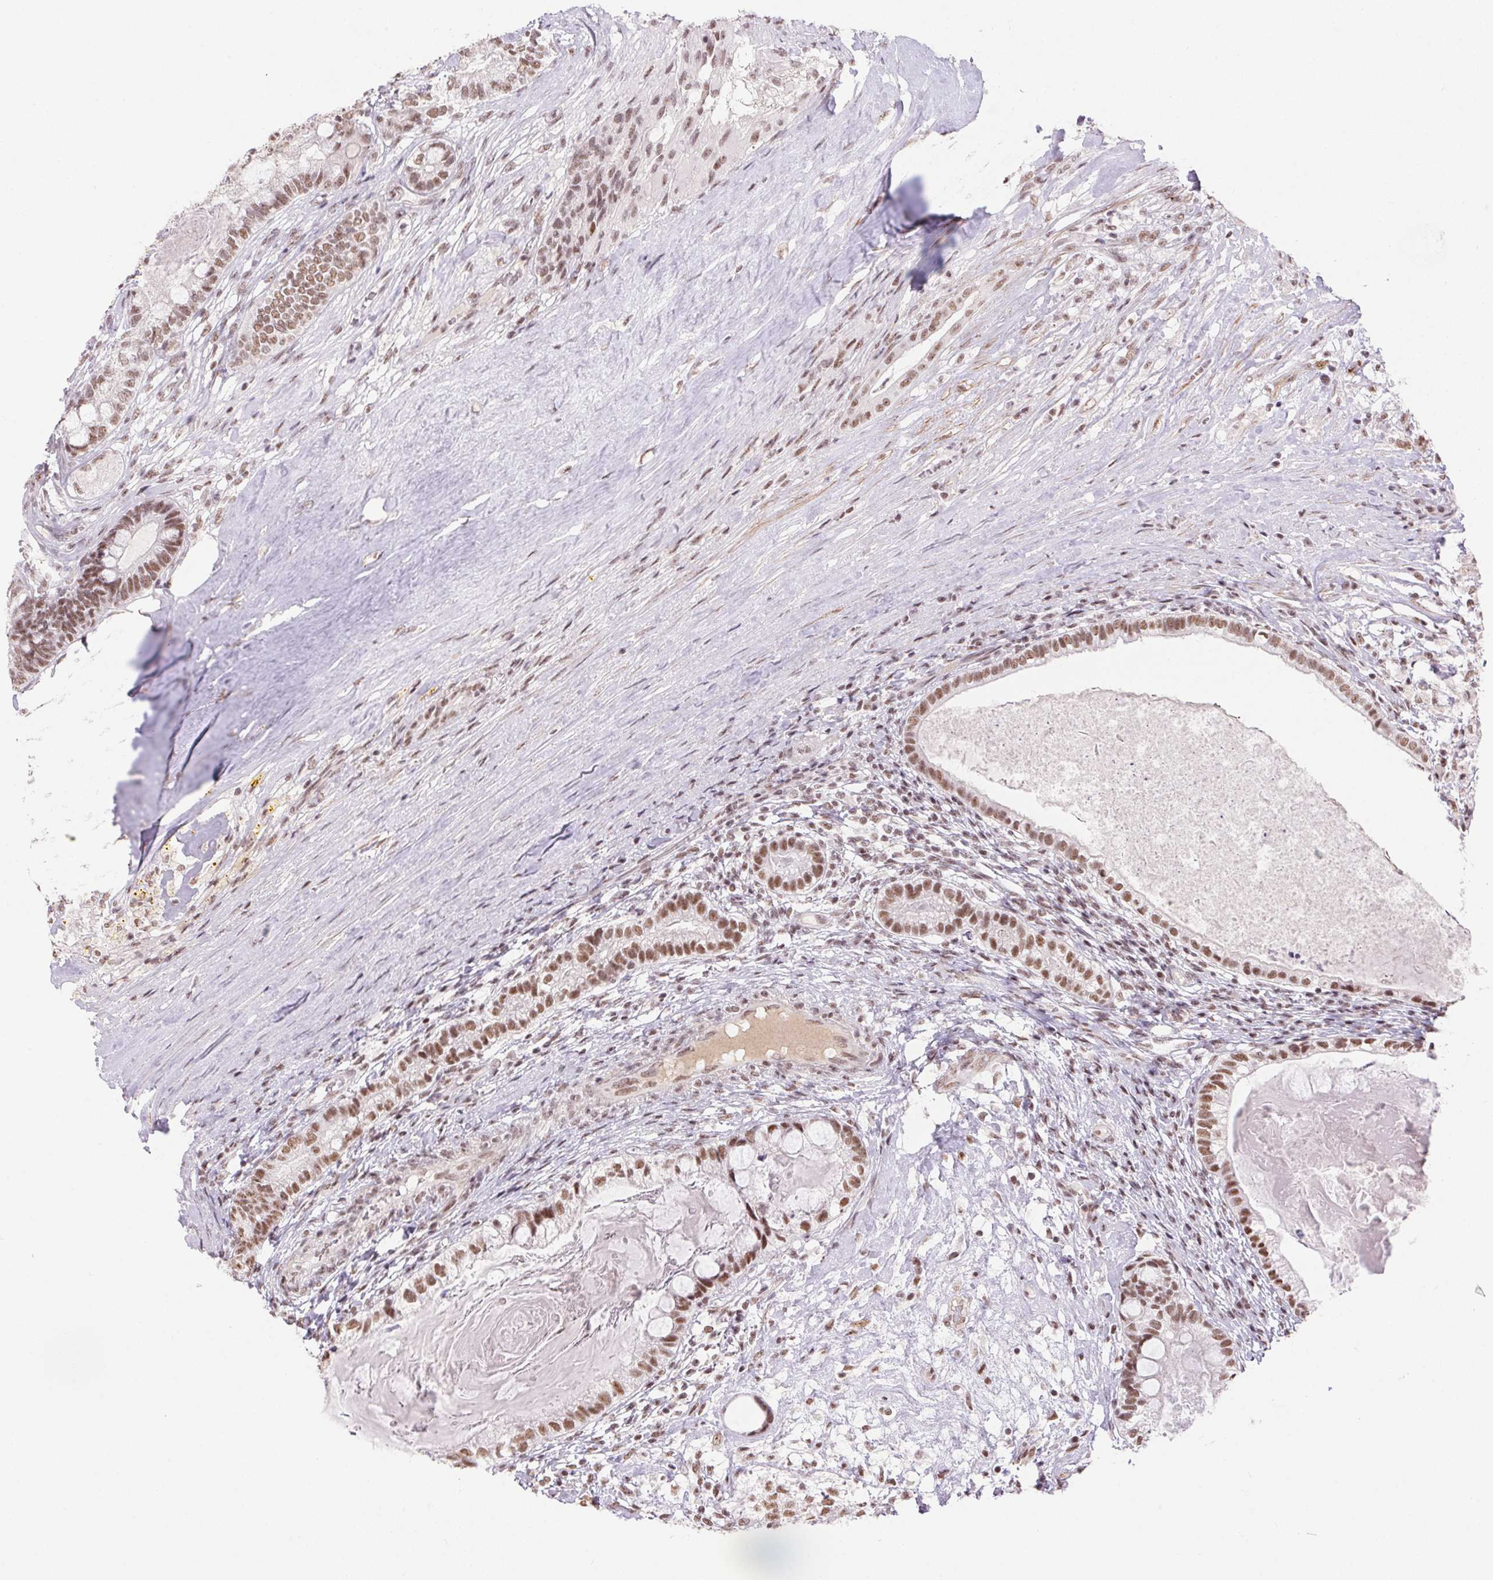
{"staining": {"intensity": "moderate", "quantity": ">75%", "location": "nuclear"}, "tissue": "testis cancer", "cell_type": "Tumor cells", "image_type": "cancer", "snomed": [{"axis": "morphology", "description": "Seminoma, NOS"}, {"axis": "morphology", "description": "Carcinoma, Embryonal, NOS"}, {"axis": "topography", "description": "Testis"}], "caption": "Testis cancer (embryonal carcinoma) stained for a protein (brown) displays moderate nuclear positive positivity in about >75% of tumor cells.", "gene": "DDX17", "patient": {"sex": "male", "age": 41}}